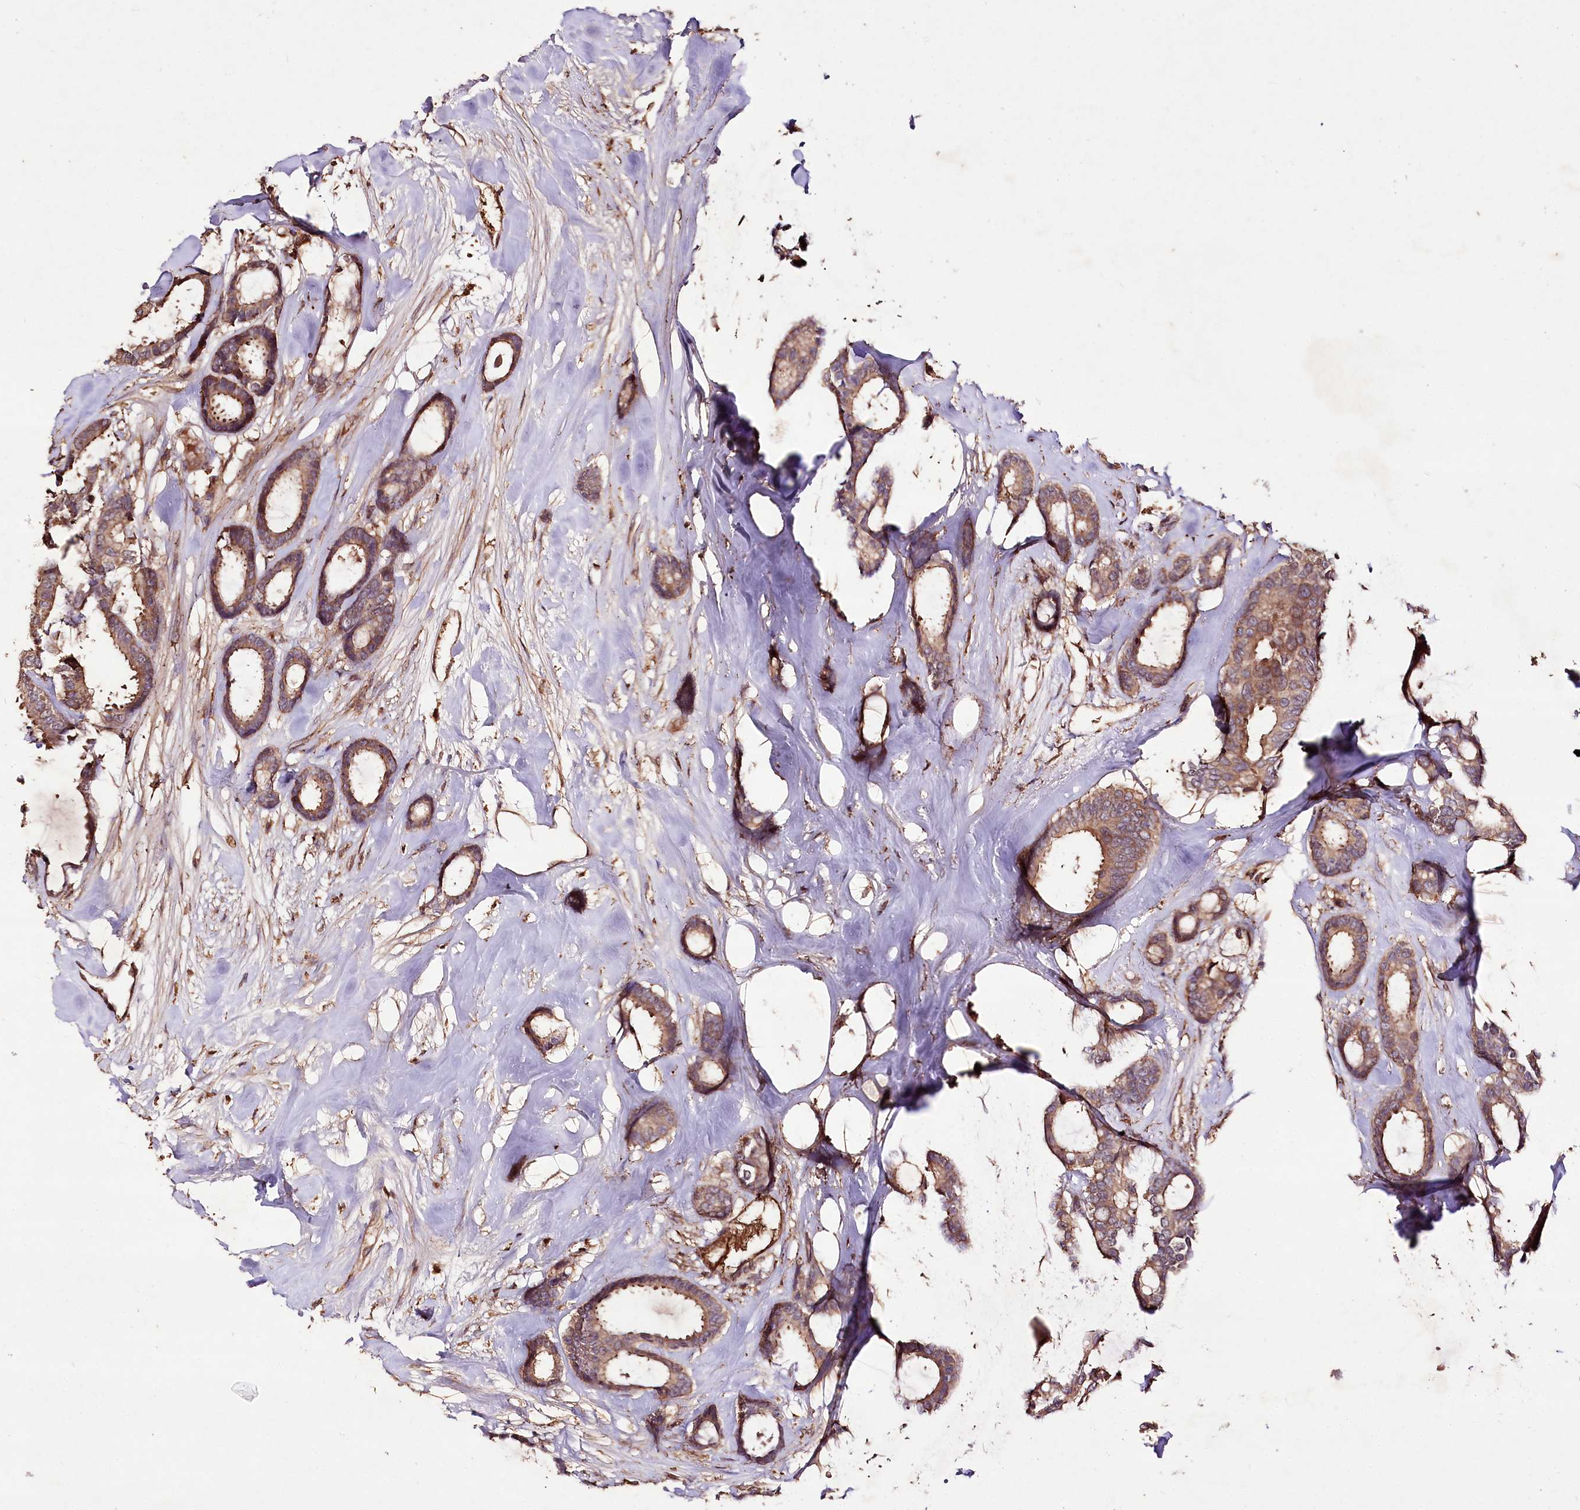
{"staining": {"intensity": "moderate", "quantity": ">75%", "location": "cytoplasmic/membranous"}, "tissue": "breast cancer", "cell_type": "Tumor cells", "image_type": "cancer", "snomed": [{"axis": "morphology", "description": "Duct carcinoma"}, {"axis": "topography", "description": "Breast"}], "caption": "Immunohistochemistry micrograph of neoplastic tissue: breast cancer (invasive ductal carcinoma) stained using immunohistochemistry reveals medium levels of moderate protein expression localized specifically in the cytoplasmic/membranous of tumor cells, appearing as a cytoplasmic/membranous brown color.", "gene": "FAM53B", "patient": {"sex": "female", "age": 87}}